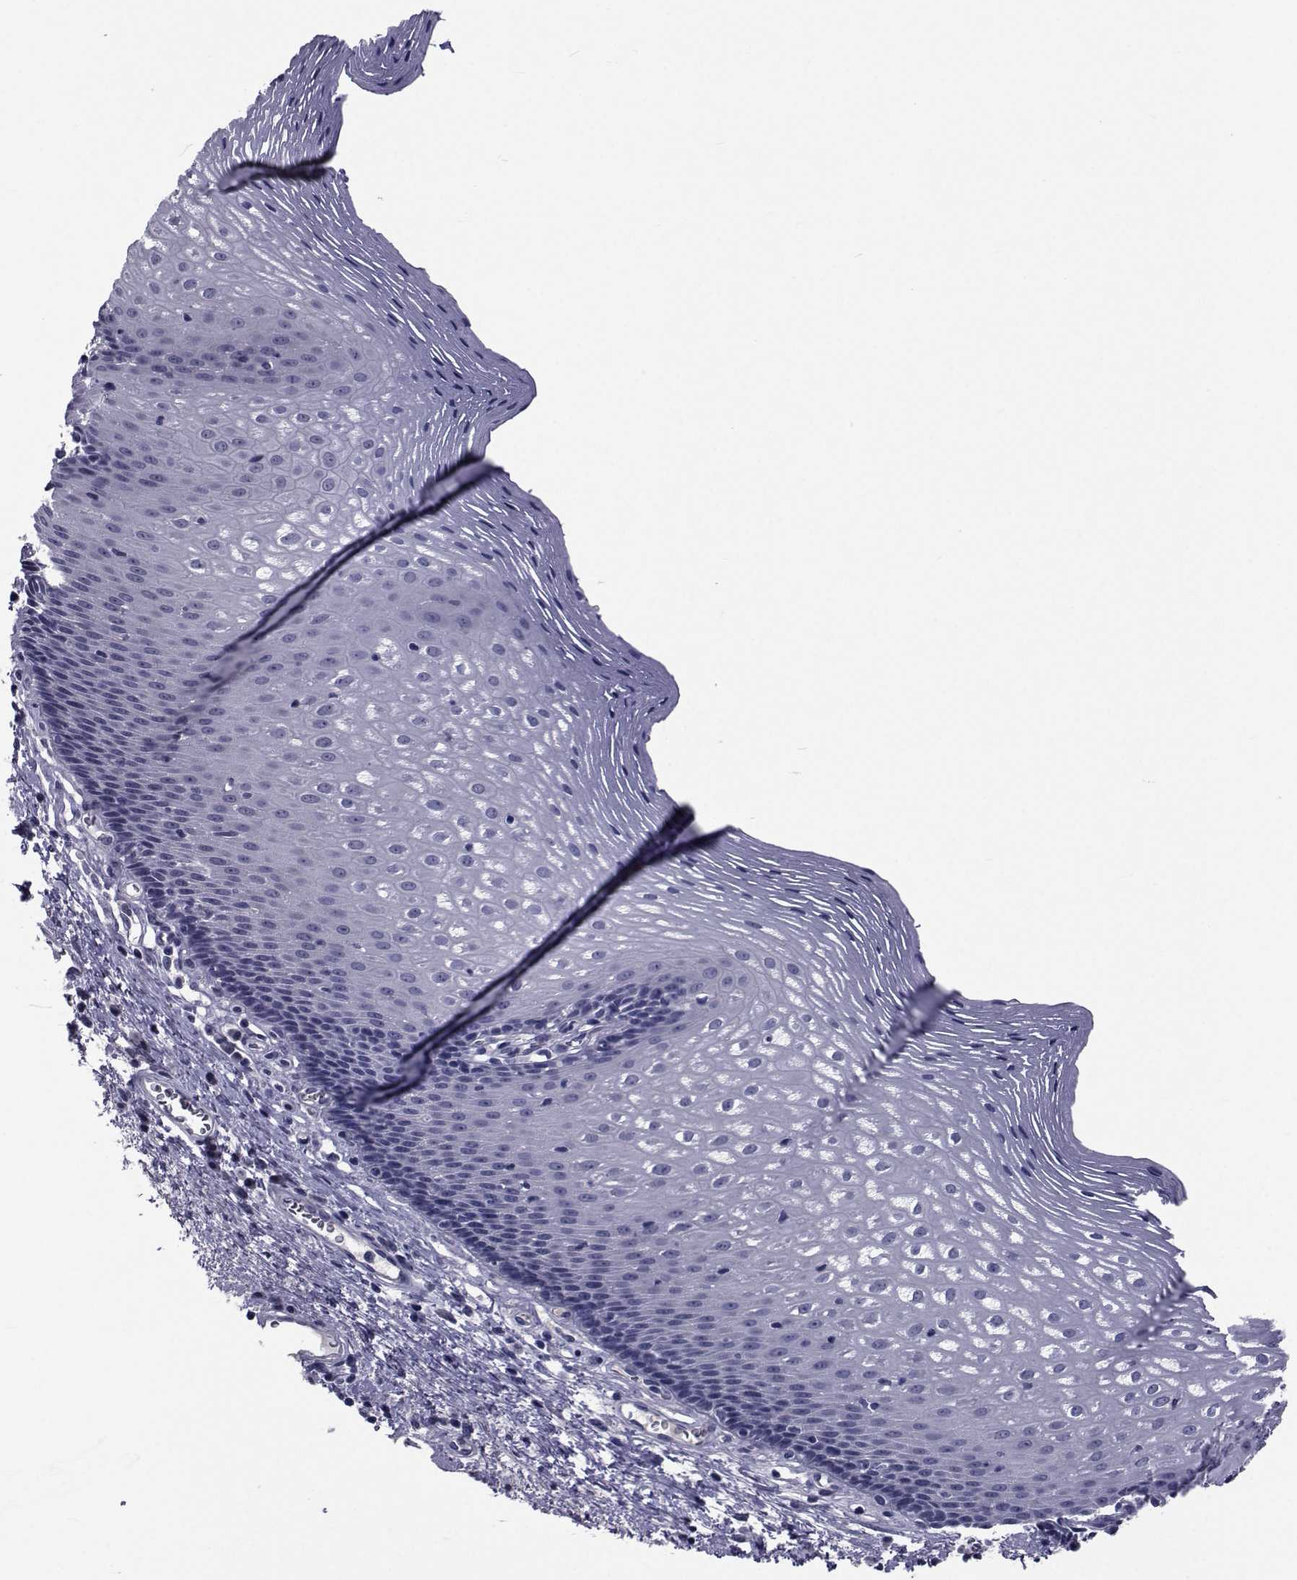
{"staining": {"intensity": "negative", "quantity": "none", "location": "none"}, "tissue": "esophagus", "cell_type": "Squamous epithelial cells", "image_type": "normal", "snomed": [{"axis": "morphology", "description": "Normal tissue, NOS"}, {"axis": "topography", "description": "Esophagus"}], "caption": "High power microscopy image of an immunohistochemistry (IHC) histopathology image of unremarkable esophagus, revealing no significant expression in squamous epithelial cells.", "gene": "SEMA5B", "patient": {"sex": "male", "age": 76}}